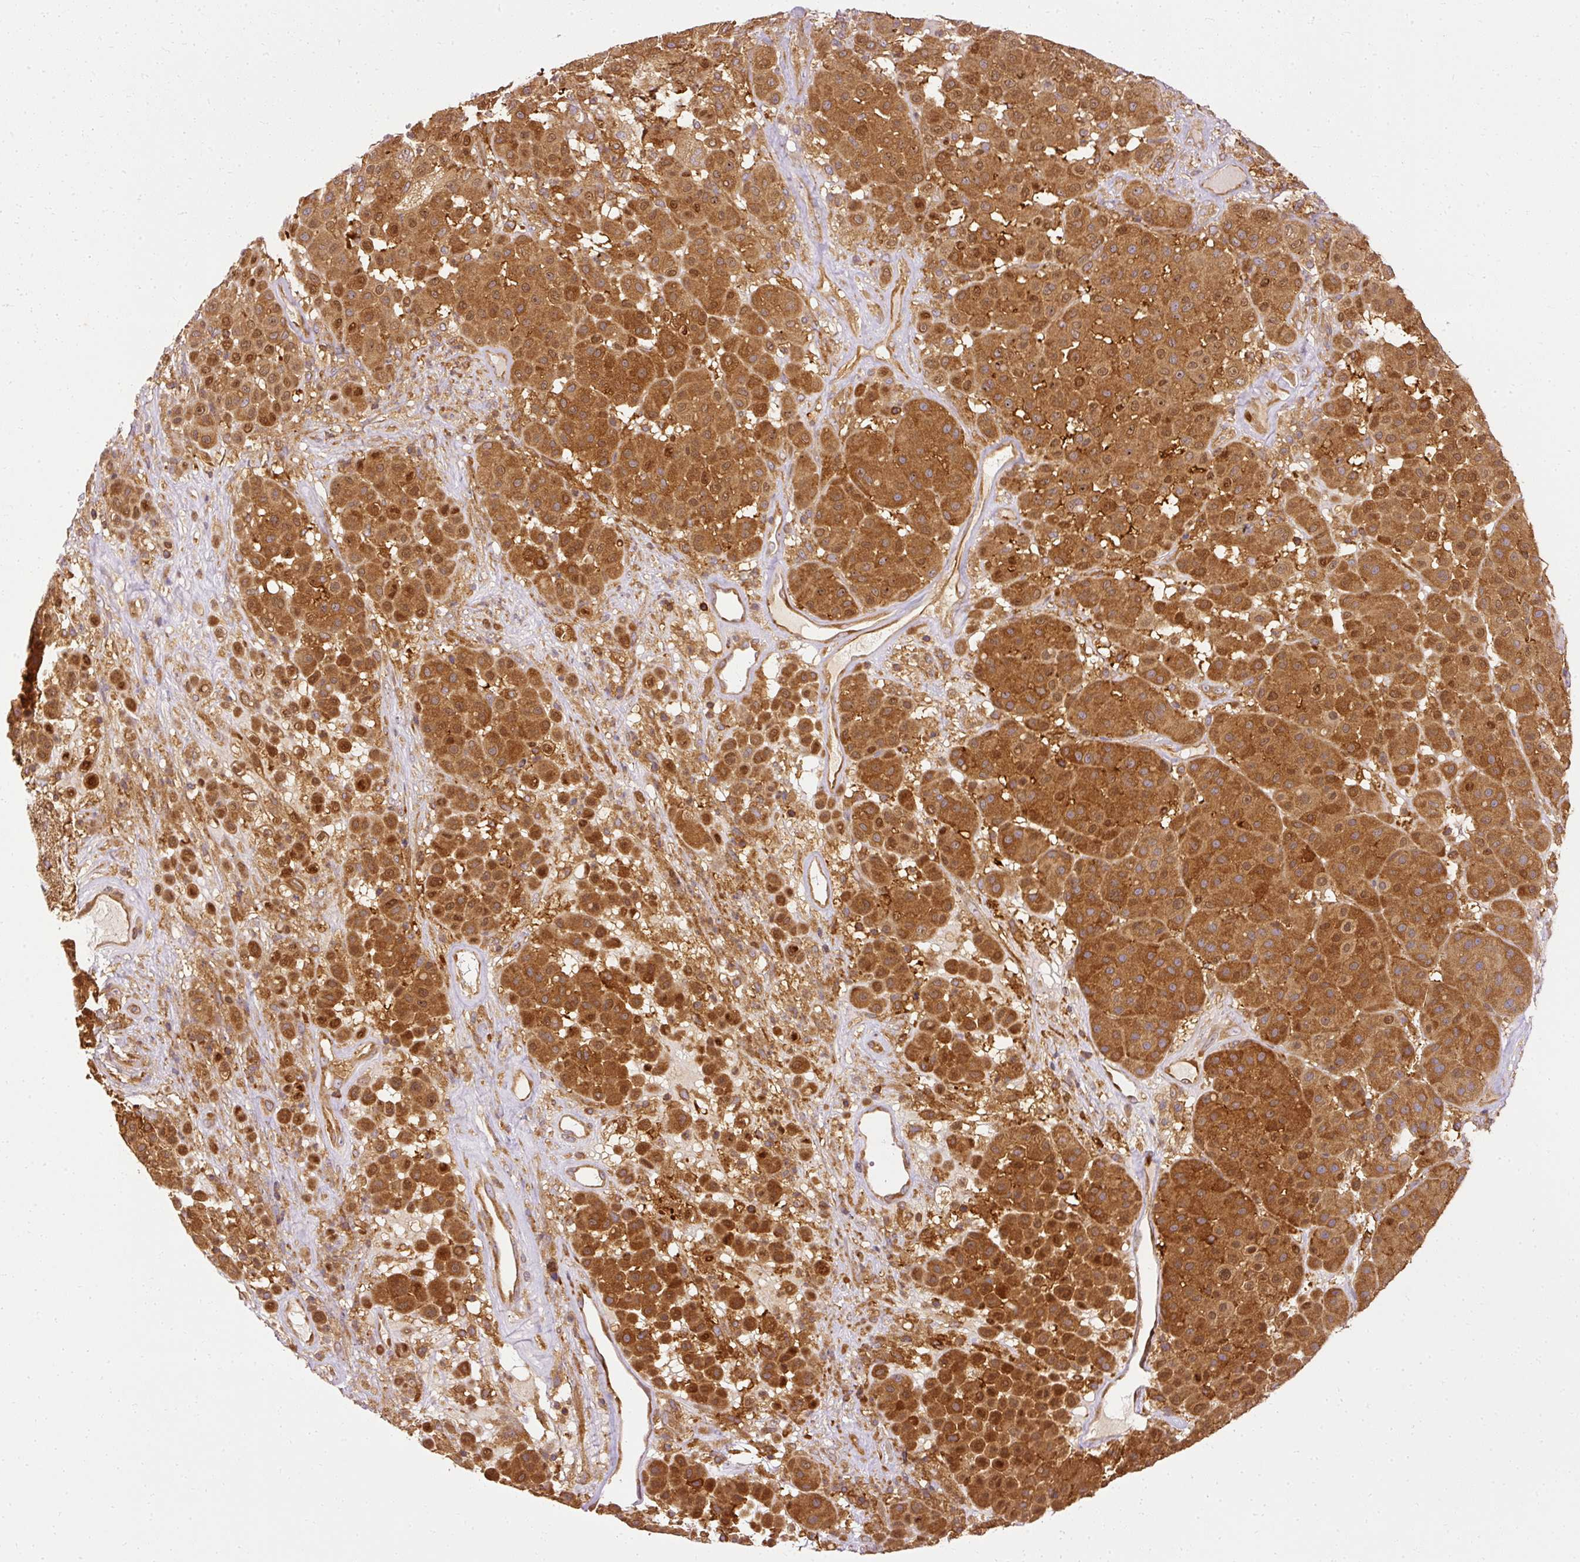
{"staining": {"intensity": "strong", "quantity": ">75%", "location": "cytoplasmic/membranous"}, "tissue": "melanoma", "cell_type": "Tumor cells", "image_type": "cancer", "snomed": [{"axis": "morphology", "description": "Malignant melanoma, Metastatic site"}, {"axis": "topography", "description": "Smooth muscle"}], "caption": "Immunohistochemical staining of human melanoma exhibits high levels of strong cytoplasmic/membranous expression in approximately >75% of tumor cells.", "gene": "ARMH3", "patient": {"sex": "male", "age": 41}}